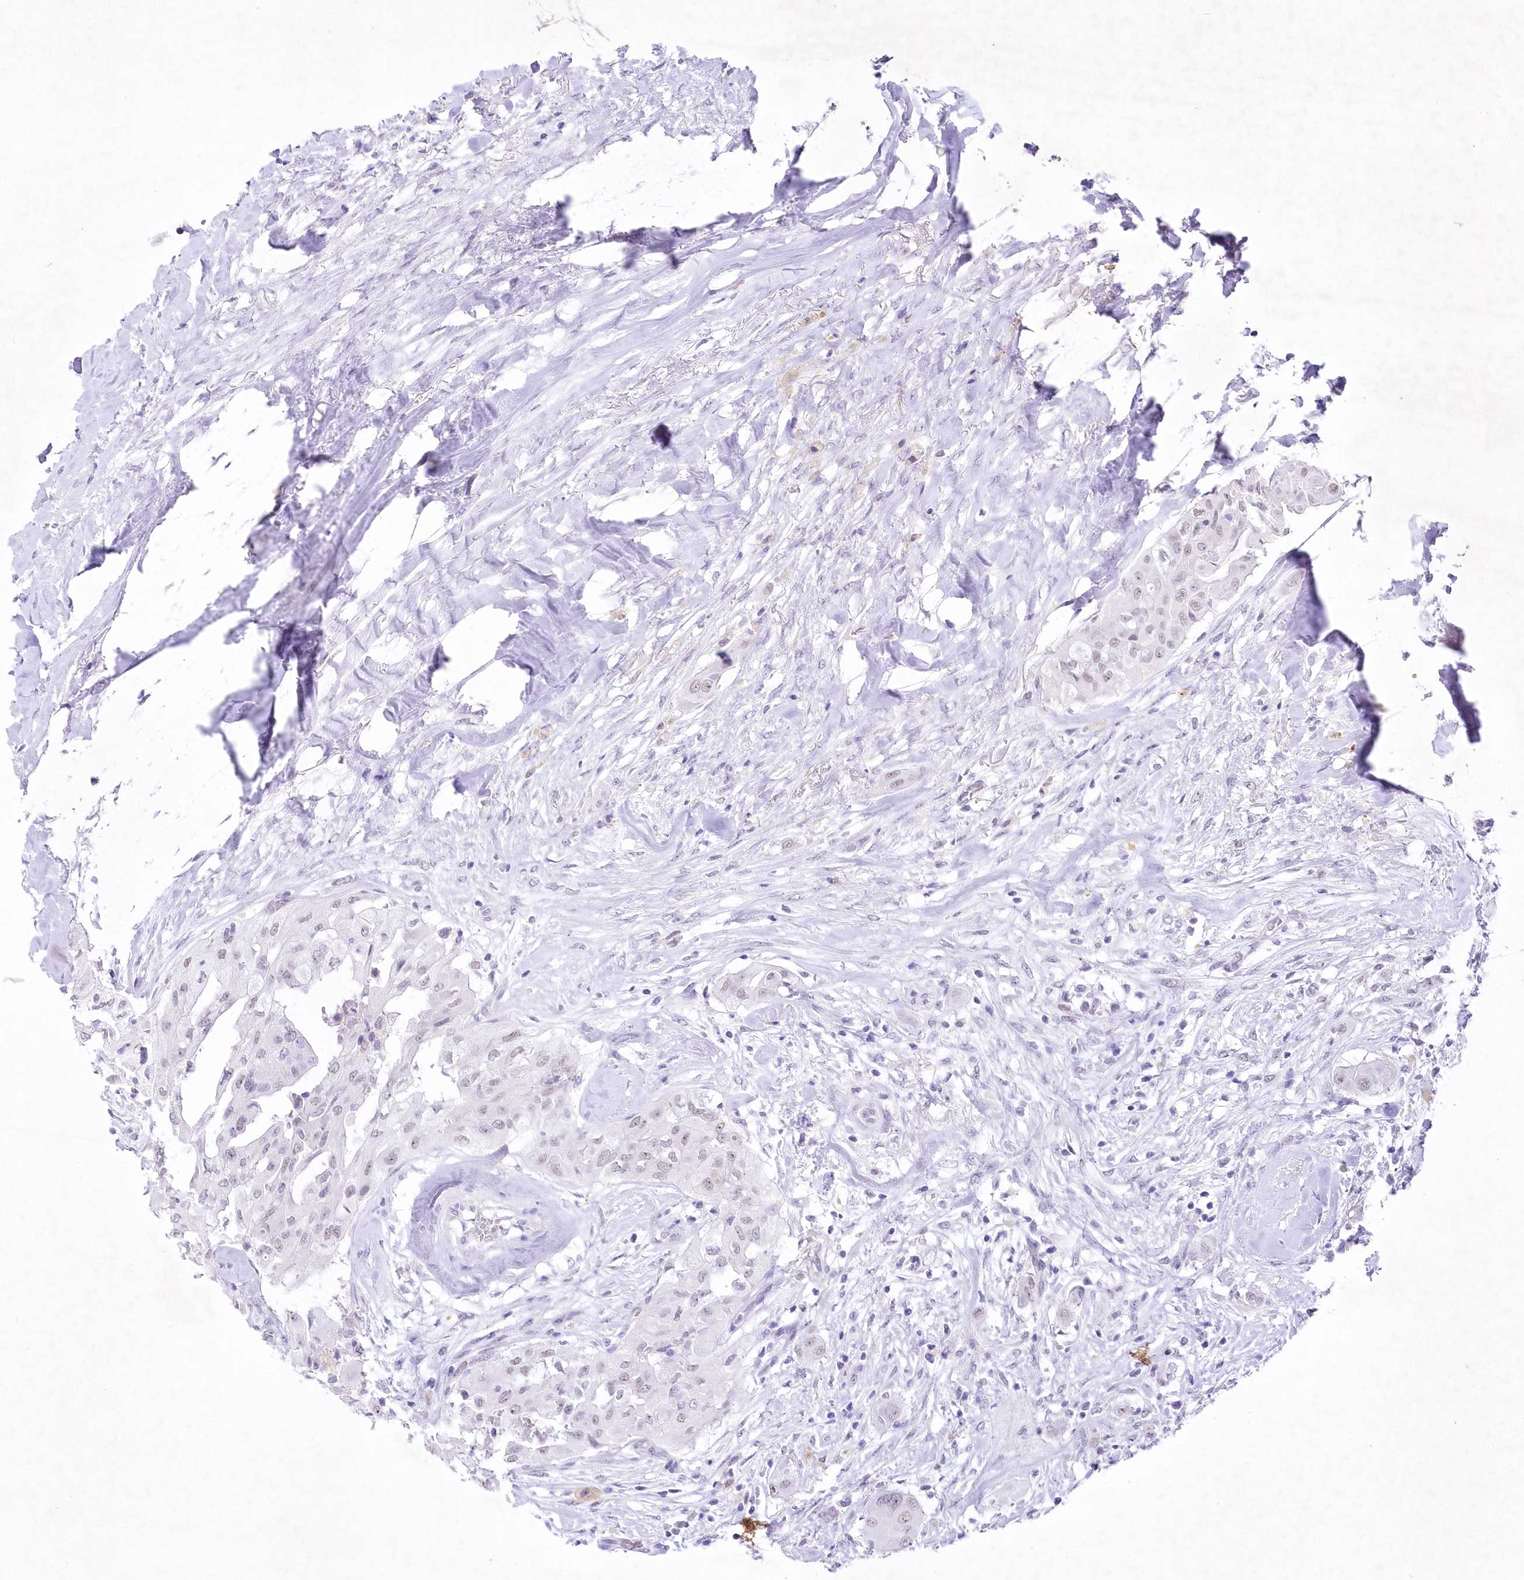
{"staining": {"intensity": "negative", "quantity": "none", "location": "none"}, "tissue": "thyroid cancer", "cell_type": "Tumor cells", "image_type": "cancer", "snomed": [{"axis": "morphology", "description": "Papillary adenocarcinoma, NOS"}, {"axis": "topography", "description": "Thyroid gland"}], "caption": "Protein analysis of thyroid cancer demonstrates no significant positivity in tumor cells.", "gene": "RBM27", "patient": {"sex": "female", "age": 59}}